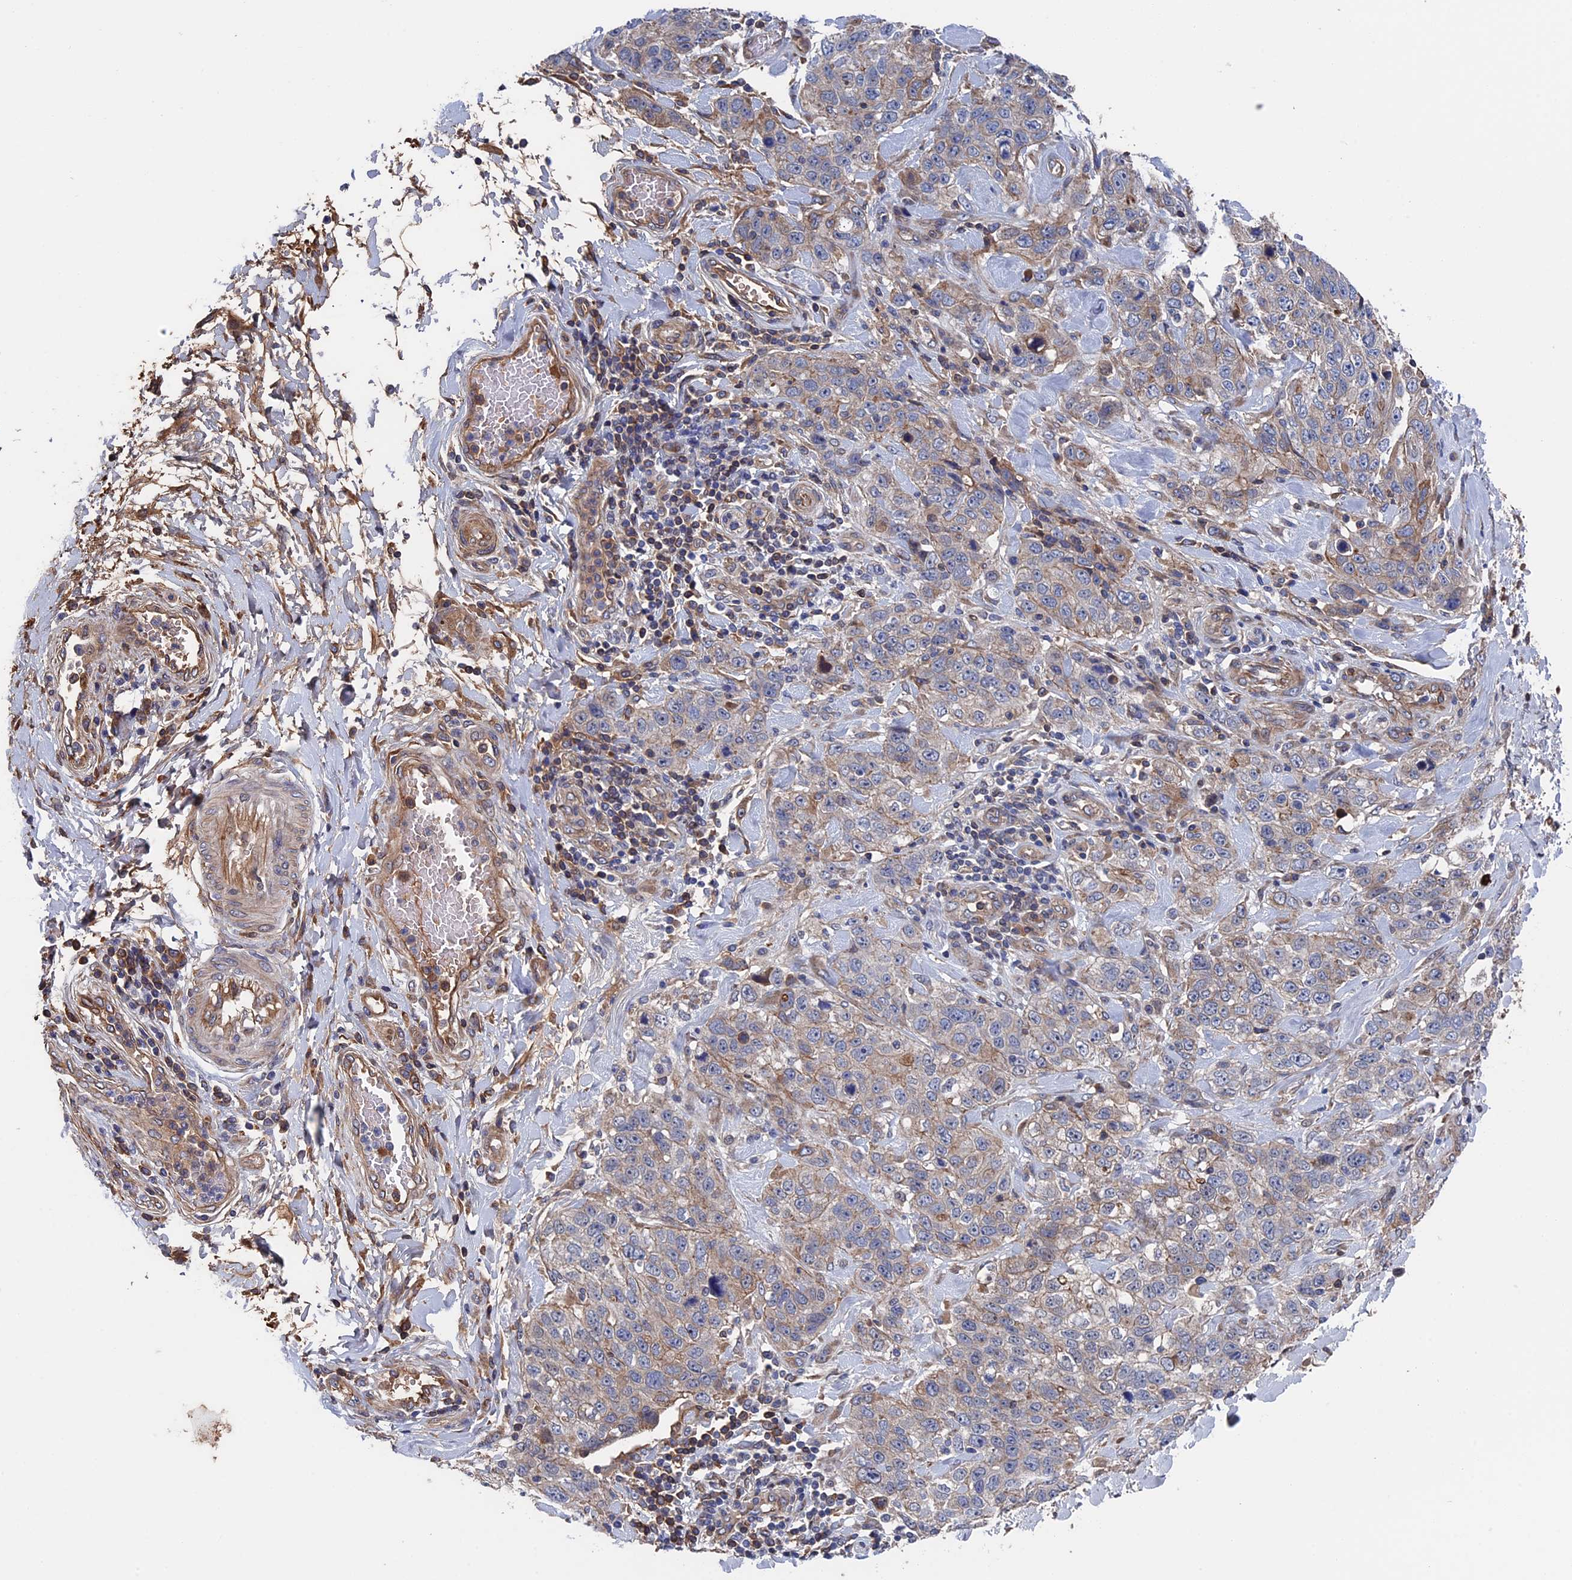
{"staining": {"intensity": "weak", "quantity": "25%-75%", "location": "cytoplasmic/membranous"}, "tissue": "stomach cancer", "cell_type": "Tumor cells", "image_type": "cancer", "snomed": [{"axis": "morphology", "description": "Adenocarcinoma, NOS"}, {"axis": "topography", "description": "Stomach"}], "caption": "This histopathology image demonstrates adenocarcinoma (stomach) stained with immunohistochemistry (IHC) to label a protein in brown. The cytoplasmic/membranous of tumor cells show weak positivity for the protein. Nuclei are counter-stained blue.", "gene": "RPUSD1", "patient": {"sex": "male", "age": 48}}